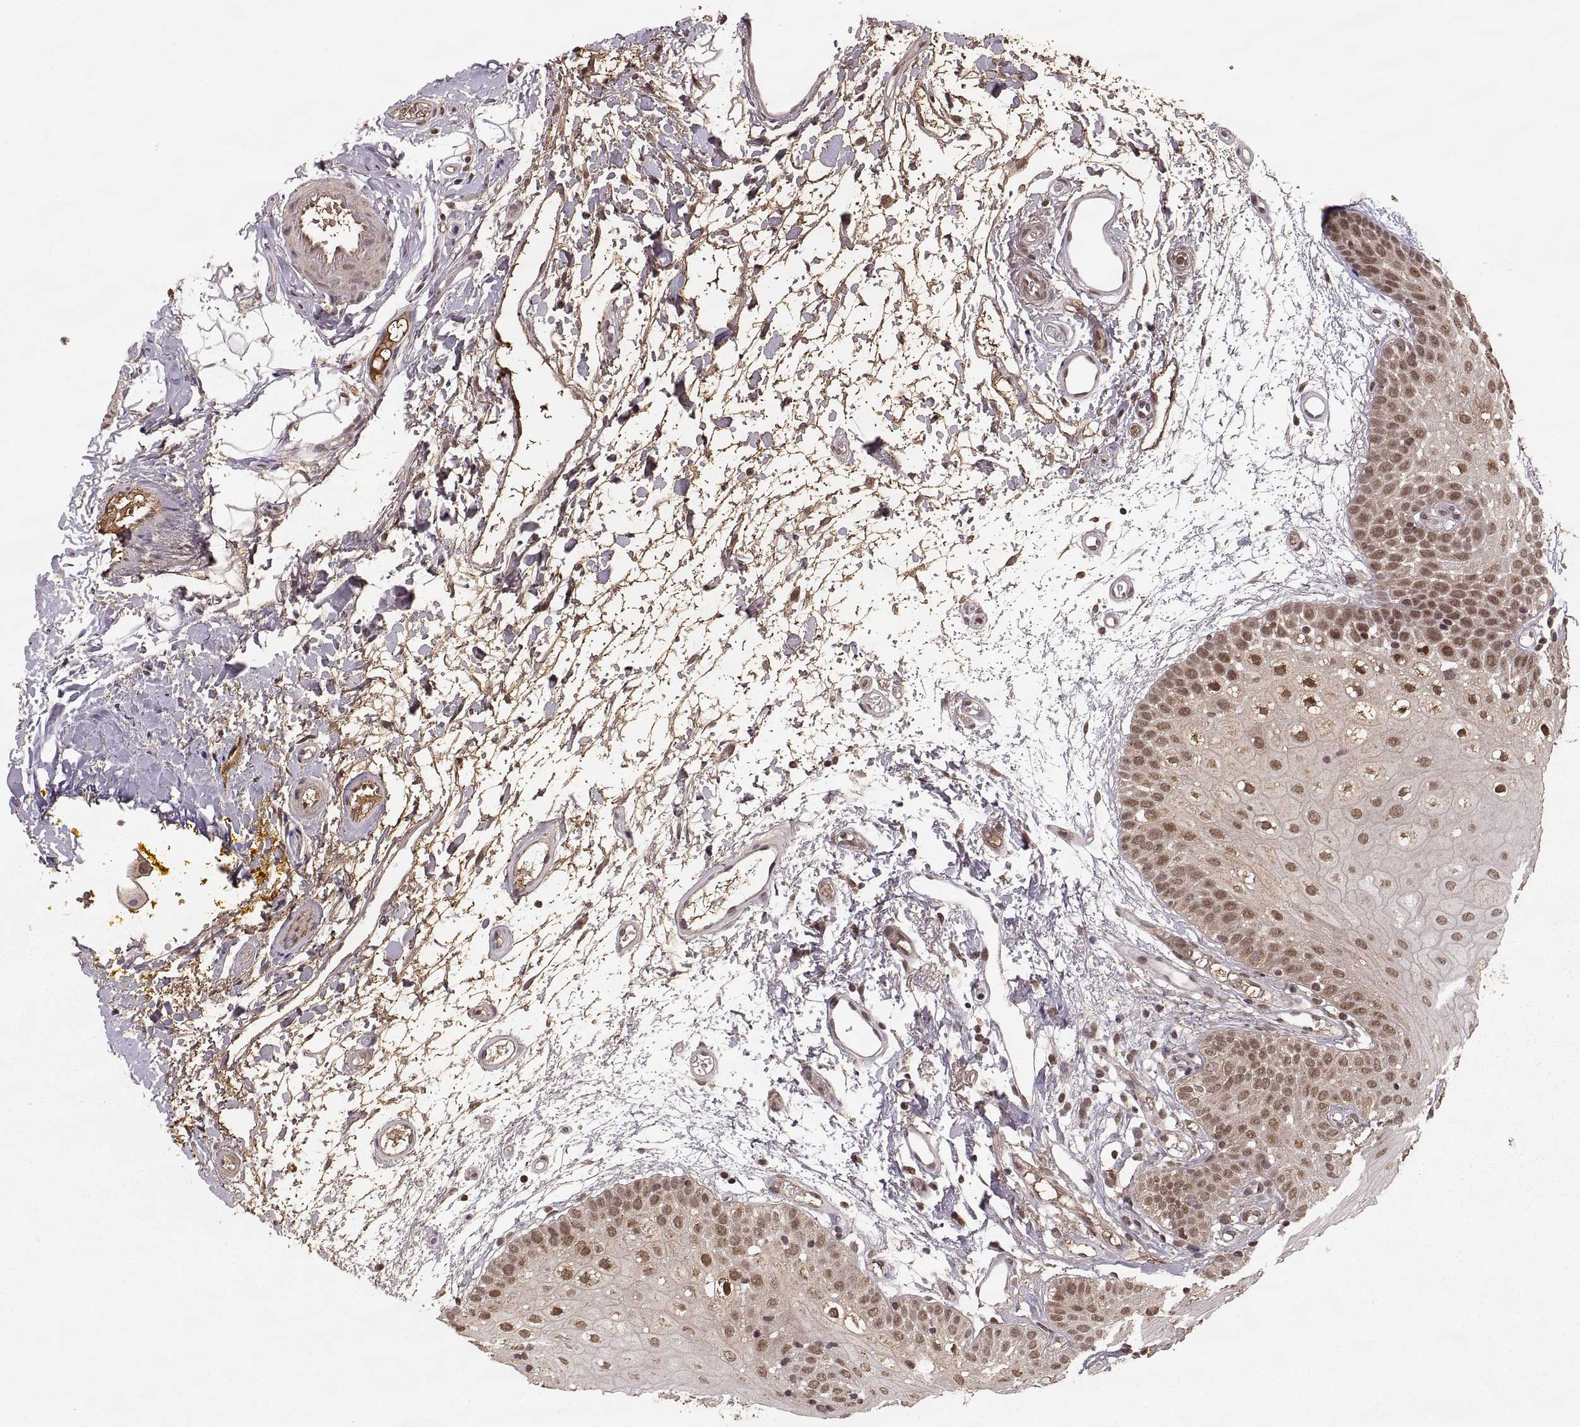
{"staining": {"intensity": "moderate", "quantity": "25%-75%", "location": "nuclear"}, "tissue": "oral mucosa", "cell_type": "Squamous epithelial cells", "image_type": "normal", "snomed": [{"axis": "morphology", "description": "Normal tissue, NOS"}, {"axis": "morphology", "description": "Squamous cell carcinoma, NOS"}, {"axis": "topography", "description": "Oral tissue"}, {"axis": "topography", "description": "Head-Neck"}], "caption": "Benign oral mucosa exhibits moderate nuclear staining in approximately 25%-75% of squamous epithelial cells, visualized by immunohistochemistry.", "gene": "RFT1", "patient": {"sex": "female", "age": 75}}